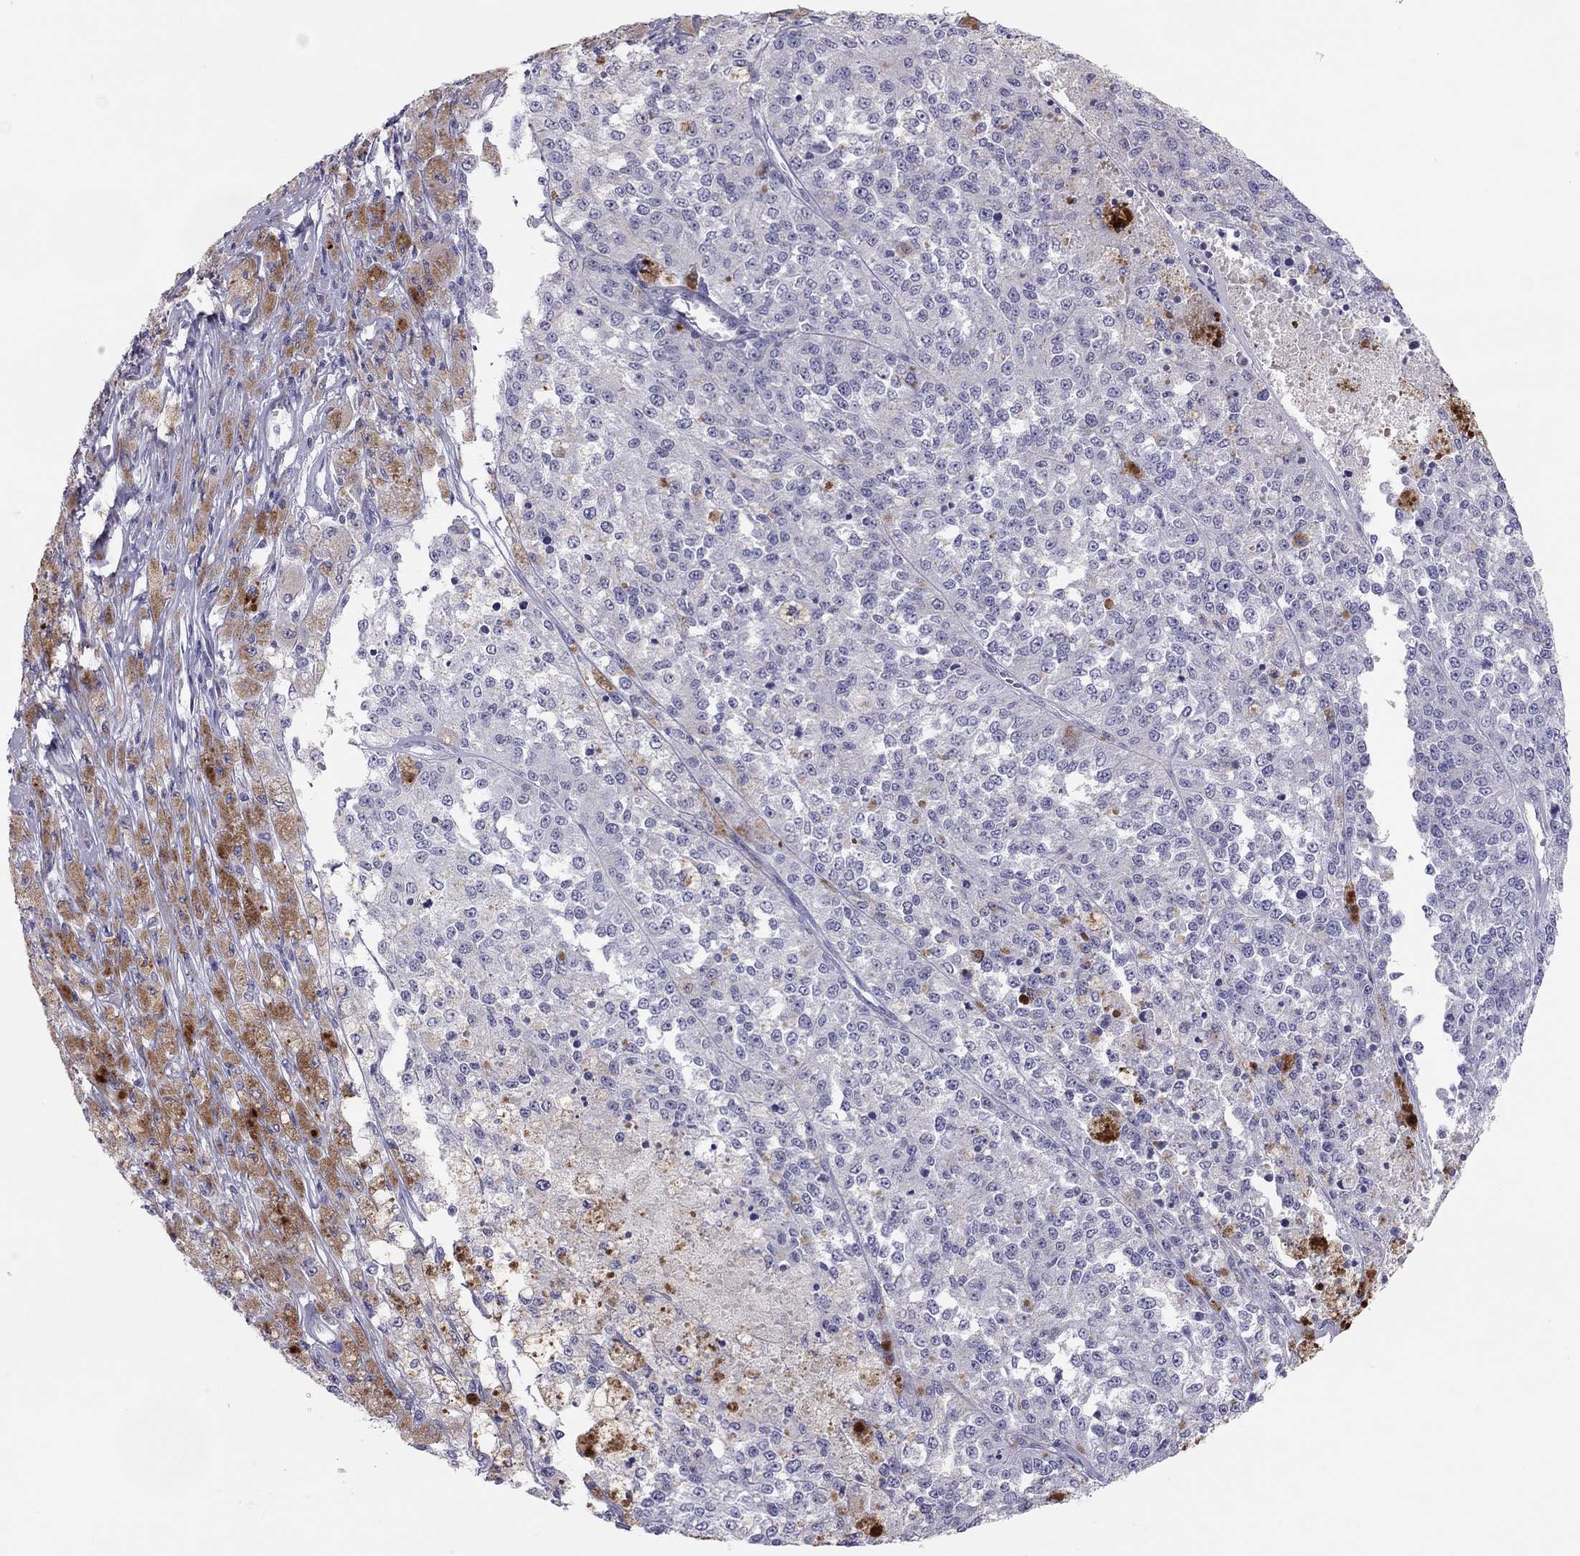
{"staining": {"intensity": "negative", "quantity": "none", "location": "none"}, "tissue": "melanoma", "cell_type": "Tumor cells", "image_type": "cancer", "snomed": [{"axis": "morphology", "description": "Malignant melanoma, Metastatic site"}, {"axis": "topography", "description": "Lymph node"}], "caption": "Tumor cells are negative for protein expression in human malignant melanoma (metastatic site). Nuclei are stained in blue.", "gene": "PHOX2A", "patient": {"sex": "female", "age": 64}}